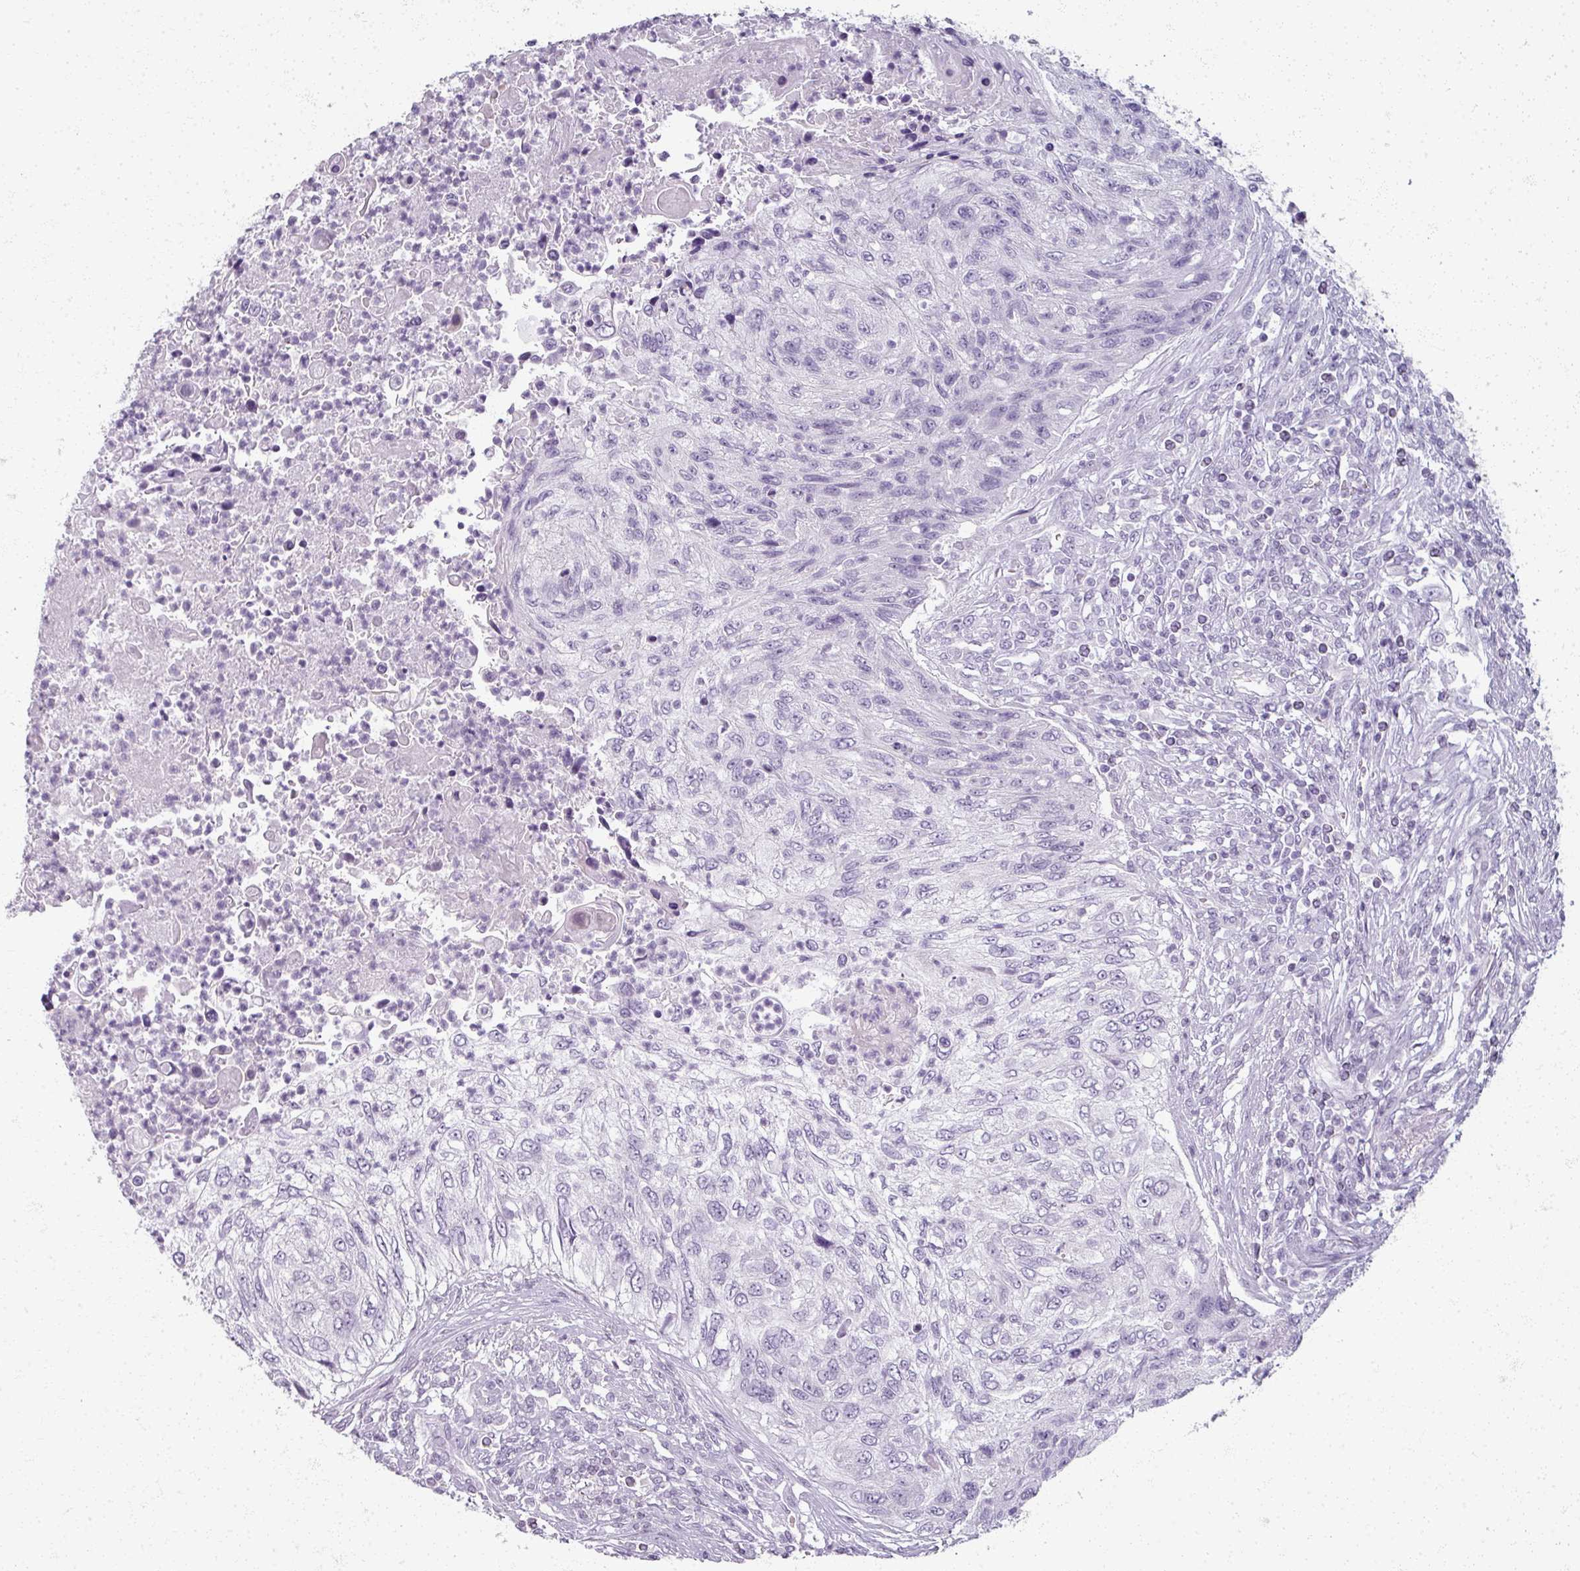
{"staining": {"intensity": "negative", "quantity": "none", "location": "none"}, "tissue": "urothelial cancer", "cell_type": "Tumor cells", "image_type": "cancer", "snomed": [{"axis": "morphology", "description": "Urothelial carcinoma, High grade"}, {"axis": "topography", "description": "Urinary bladder"}], "caption": "Urothelial carcinoma (high-grade) was stained to show a protein in brown. There is no significant positivity in tumor cells. (Stains: DAB (3,3'-diaminobenzidine) IHC with hematoxylin counter stain, Microscopy: brightfield microscopy at high magnification).", "gene": "RFPL2", "patient": {"sex": "female", "age": 60}}